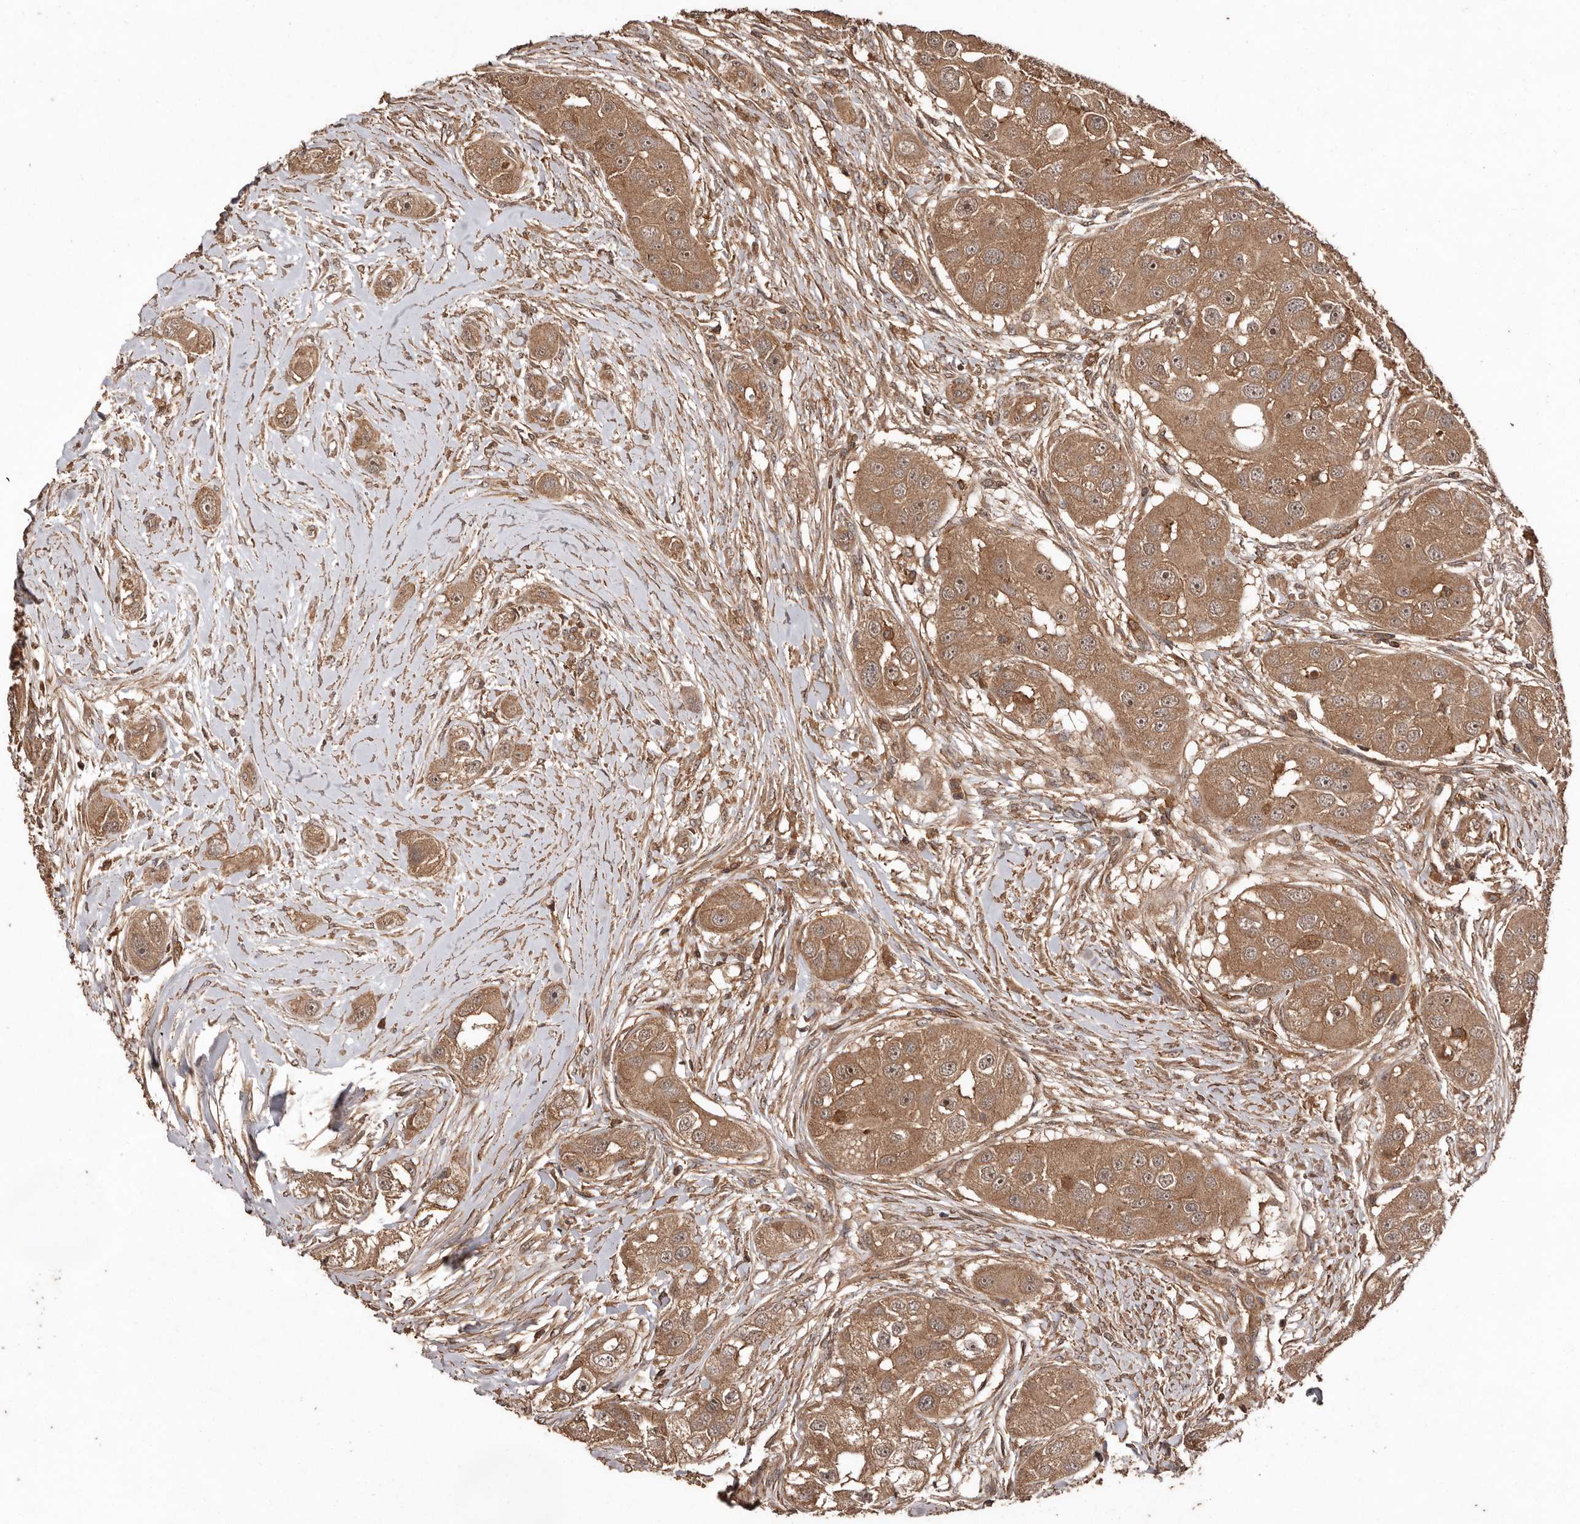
{"staining": {"intensity": "moderate", "quantity": ">75%", "location": "cytoplasmic/membranous"}, "tissue": "head and neck cancer", "cell_type": "Tumor cells", "image_type": "cancer", "snomed": [{"axis": "morphology", "description": "Normal tissue, NOS"}, {"axis": "morphology", "description": "Squamous cell carcinoma, NOS"}, {"axis": "topography", "description": "Skeletal muscle"}, {"axis": "topography", "description": "Head-Neck"}], "caption": "A micrograph of head and neck squamous cell carcinoma stained for a protein displays moderate cytoplasmic/membranous brown staining in tumor cells. The staining was performed using DAB (3,3'-diaminobenzidine), with brown indicating positive protein expression. Nuclei are stained blue with hematoxylin.", "gene": "RWDD1", "patient": {"sex": "male", "age": 51}}